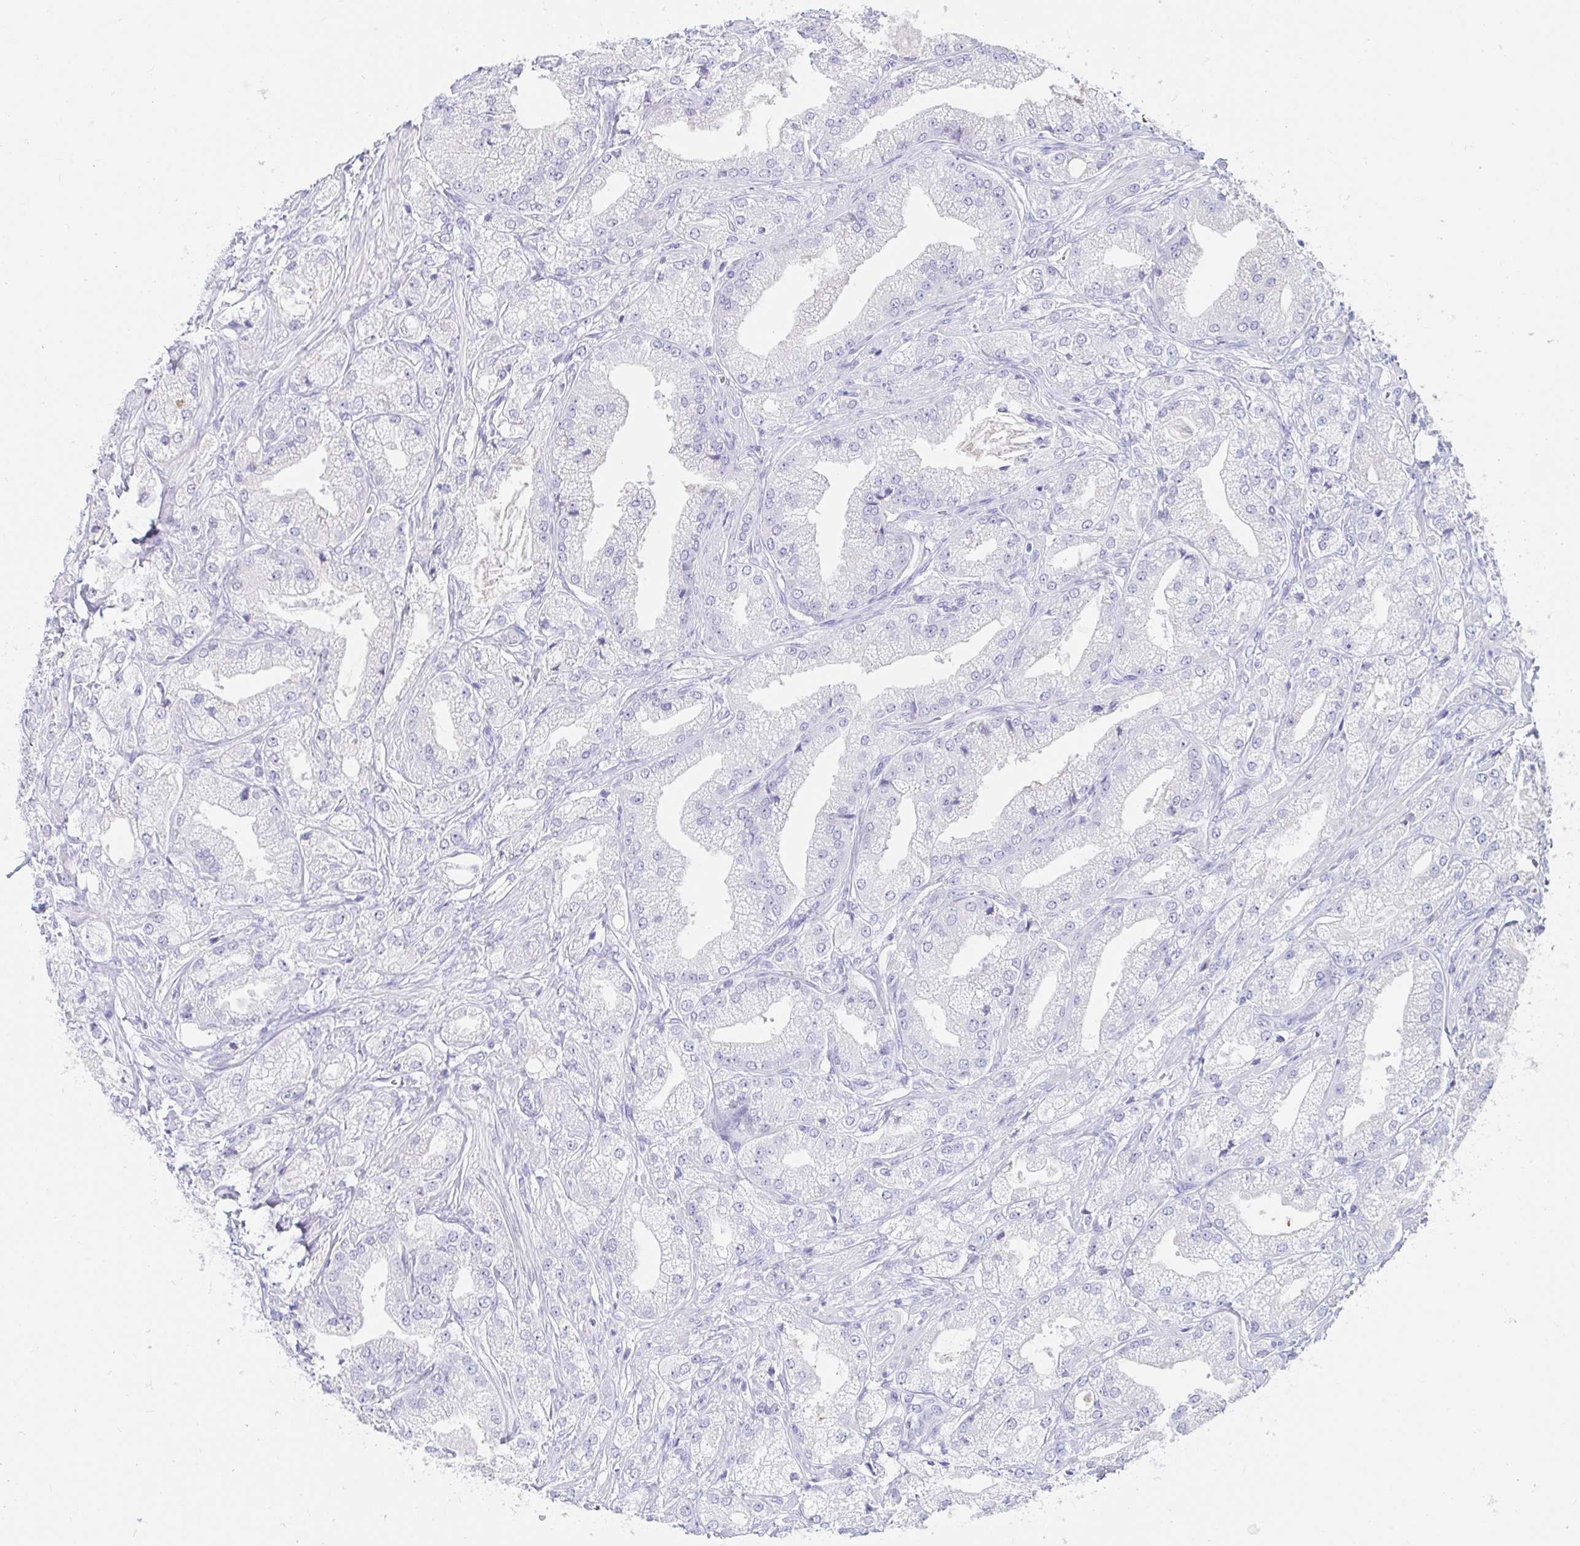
{"staining": {"intensity": "negative", "quantity": "none", "location": "none"}, "tissue": "prostate cancer", "cell_type": "Tumor cells", "image_type": "cancer", "snomed": [{"axis": "morphology", "description": "Adenocarcinoma, High grade"}, {"axis": "topography", "description": "Prostate"}], "caption": "Human prostate adenocarcinoma (high-grade) stained for a protein using IHC displays no positivity in tumor cells.", "gene": "C4orf17", "patient": {"sex": "male", "age": 61}}